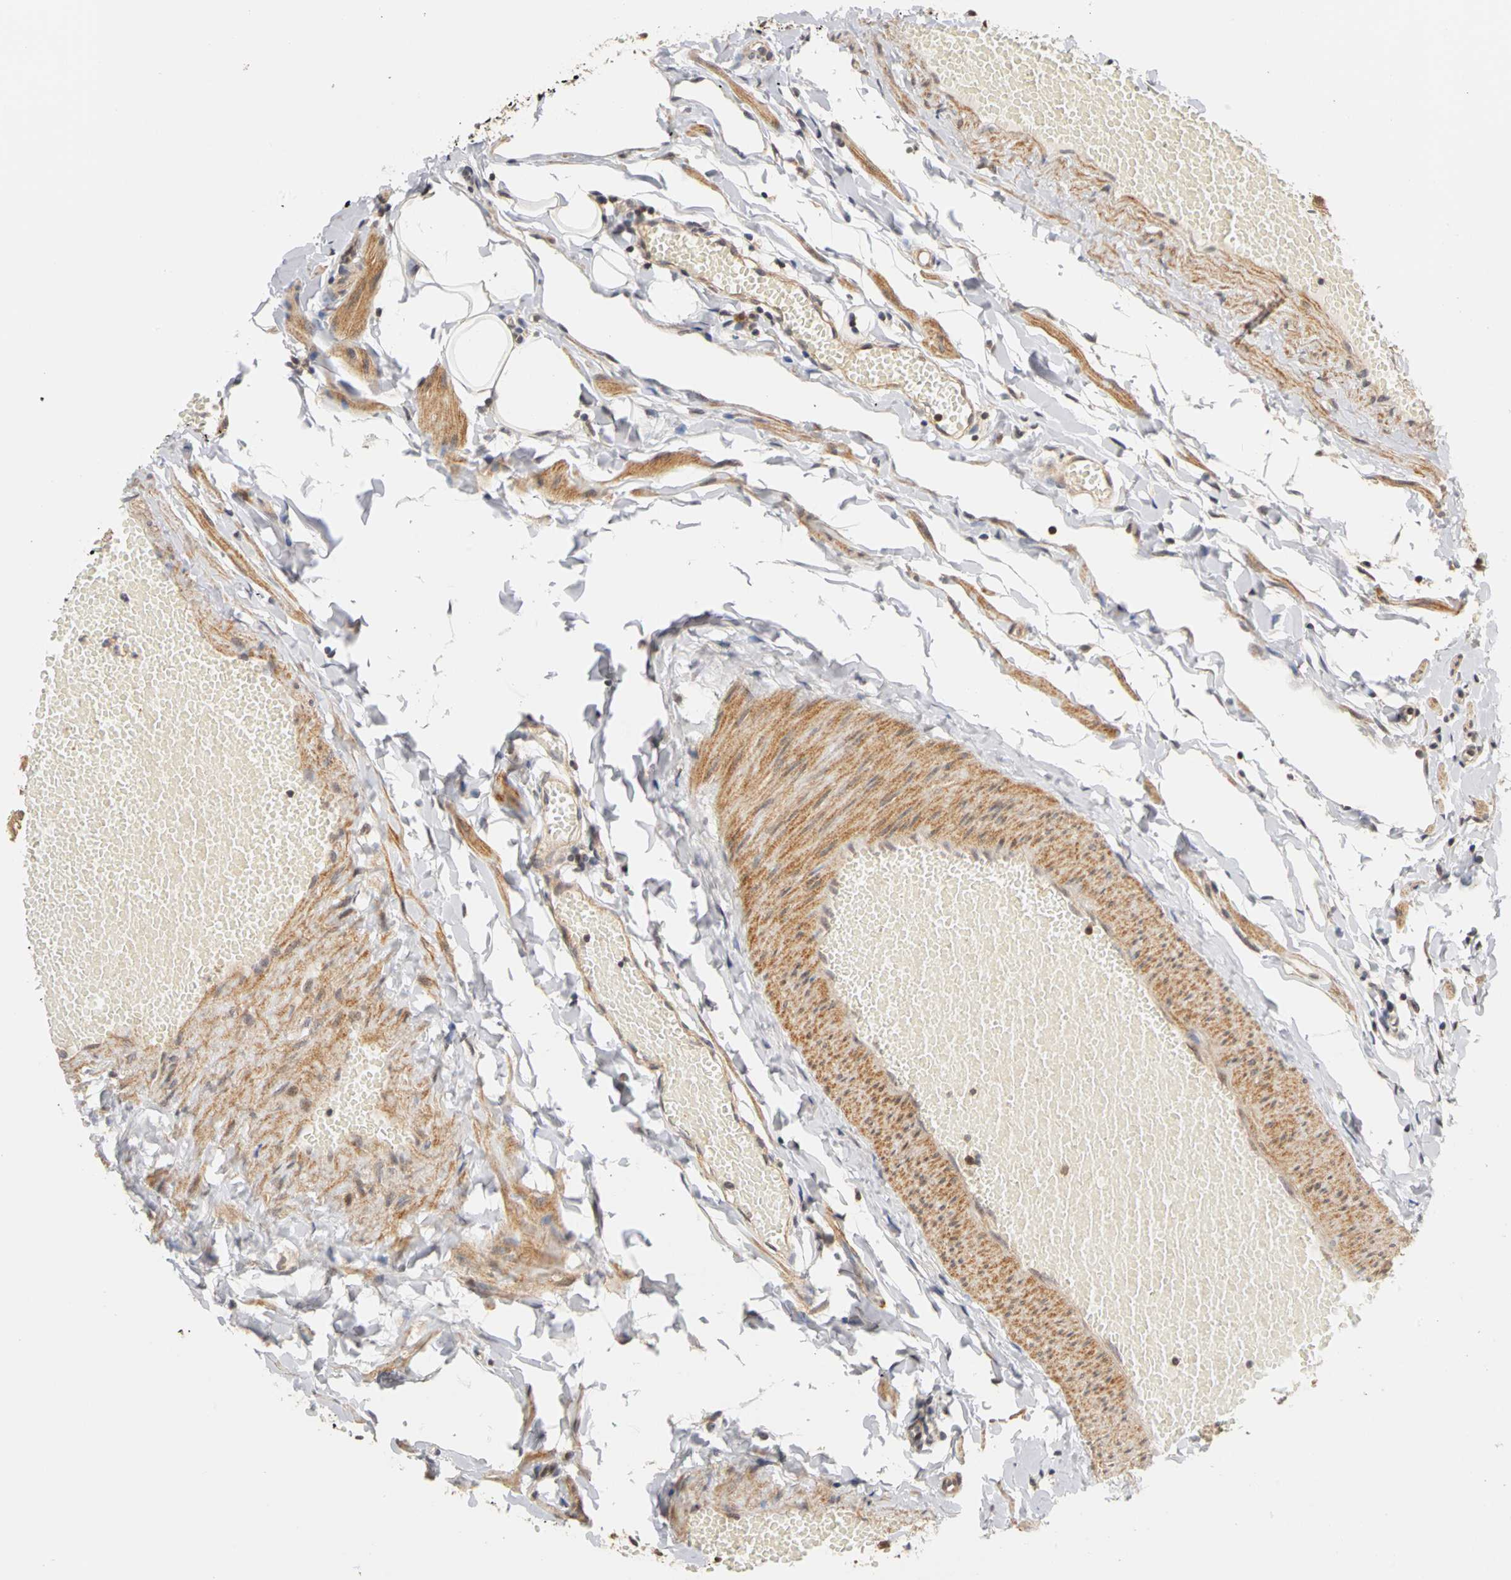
{"staining": {"intensity": "strong", "quantity": ">75%", "location": "cytoplasmic/membranous,nuclear"}, "tissue": "fallopian tube", "cell_type": "Glandular cells", "image_type": "normal", "snomed": [{"axis": "morphology", "description": "Normal tissue, NOS"}, {"axis": "topography", "description": "Fallopian tube"}, {"axis": "topography", "description": "Placenta"}], "caption": "Protein expression analysis of benign fallopian tube exhibits strong cytoplasmic/membranous,nuclear positivity in about >75% of glandular cells.", "gene": "UBE2M", "patient": {"sex": "female", "age": 34}}